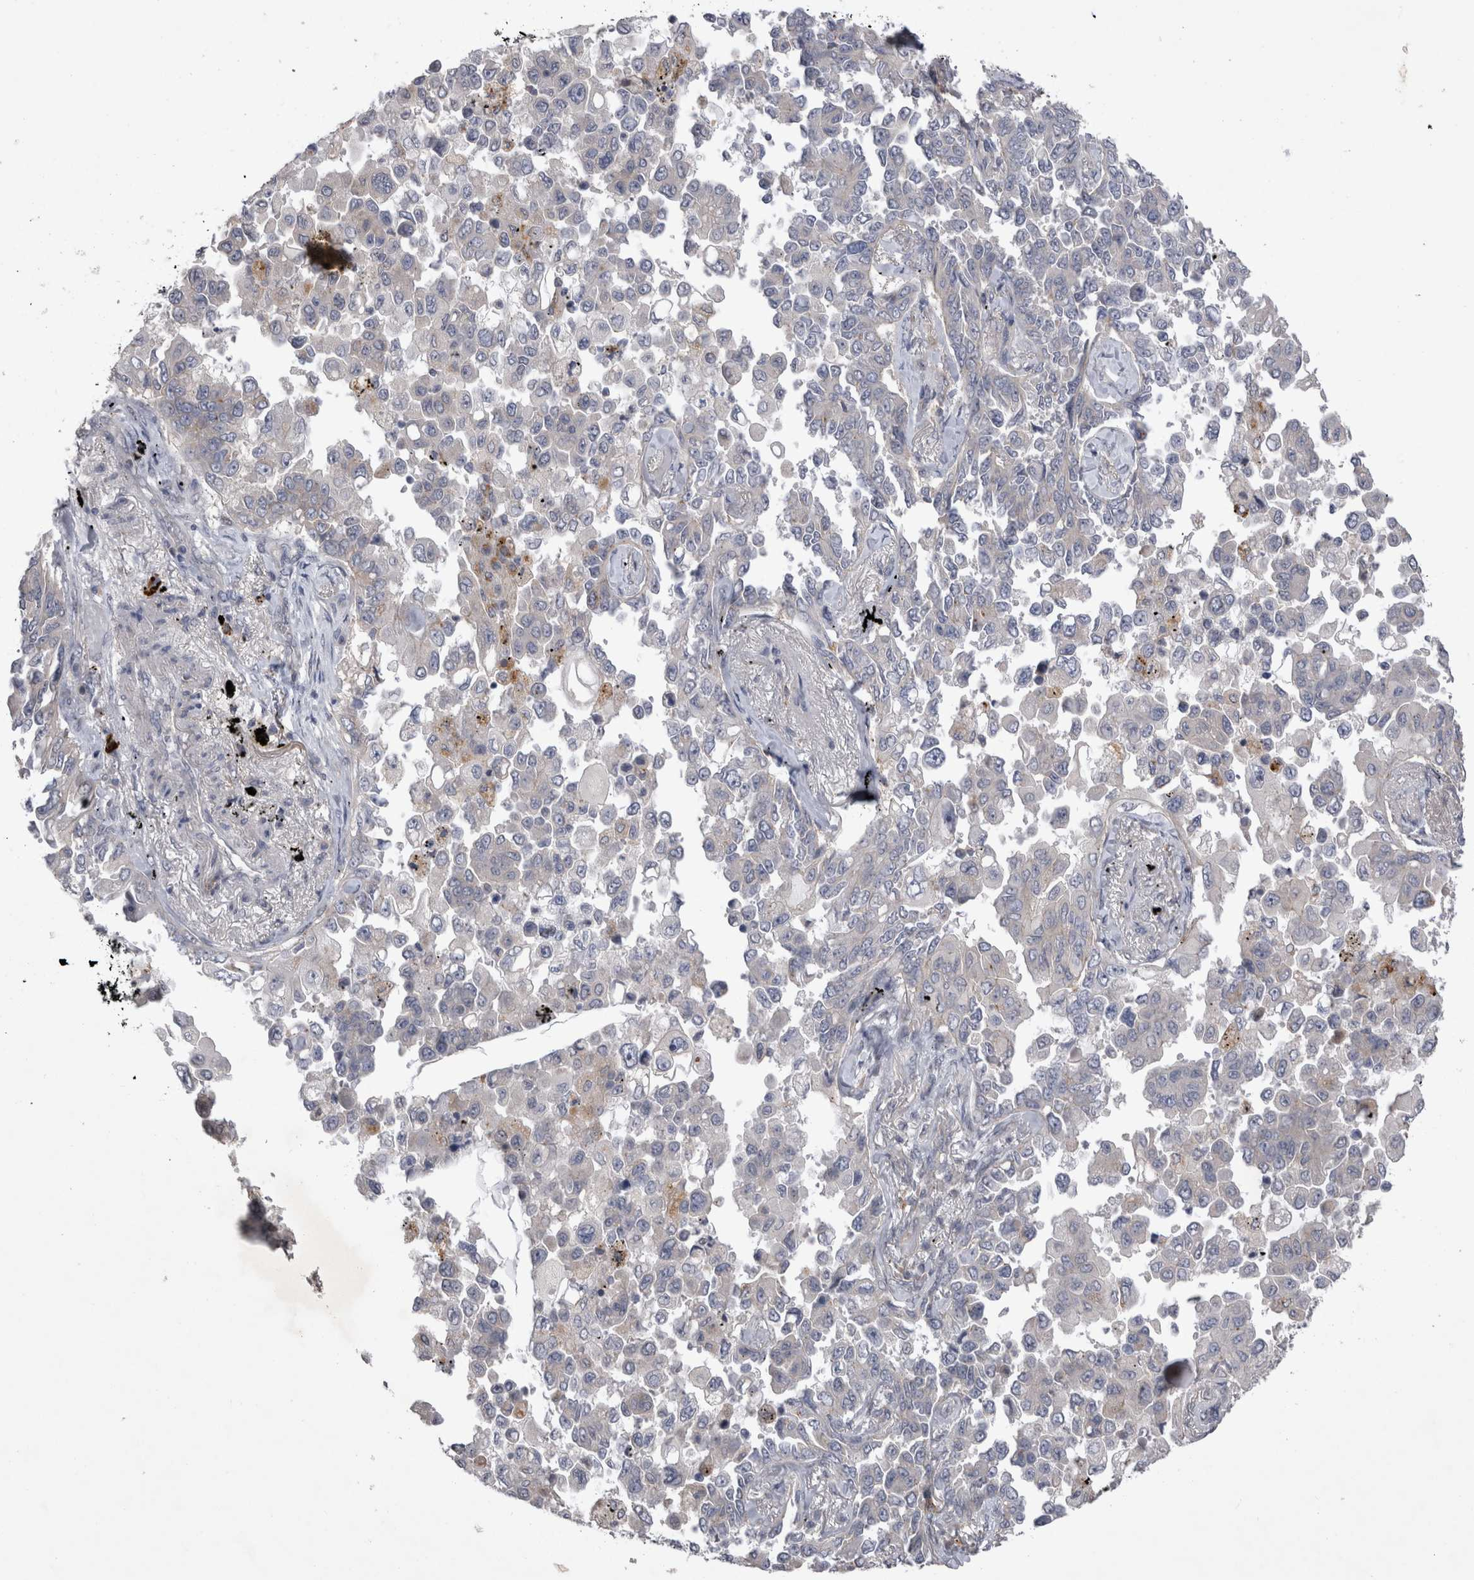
{"staining": {"intensity": "negative", "quantity": "none", "location": "none"}, "tissue": "lung cancer", "cell_type": "Tumor cells", "image_type": "cancer", "snomed": [{"axis": "morphology", "description": "Adenocarcinoma, NOS"}, {"axis": "topography", "description": "Lung"}], "caption": "Immunohistochemistry (IHC) photomicrograph of lung cancer (adenocarcinoma) stained for a protein (brown), which exhibits no expression in tumor cells. (Immunohistochemistry (IHC), brightfield microscopy, high magnification).", "gene": "CTBS", "patient": {"sex": "female", "age": 67}}